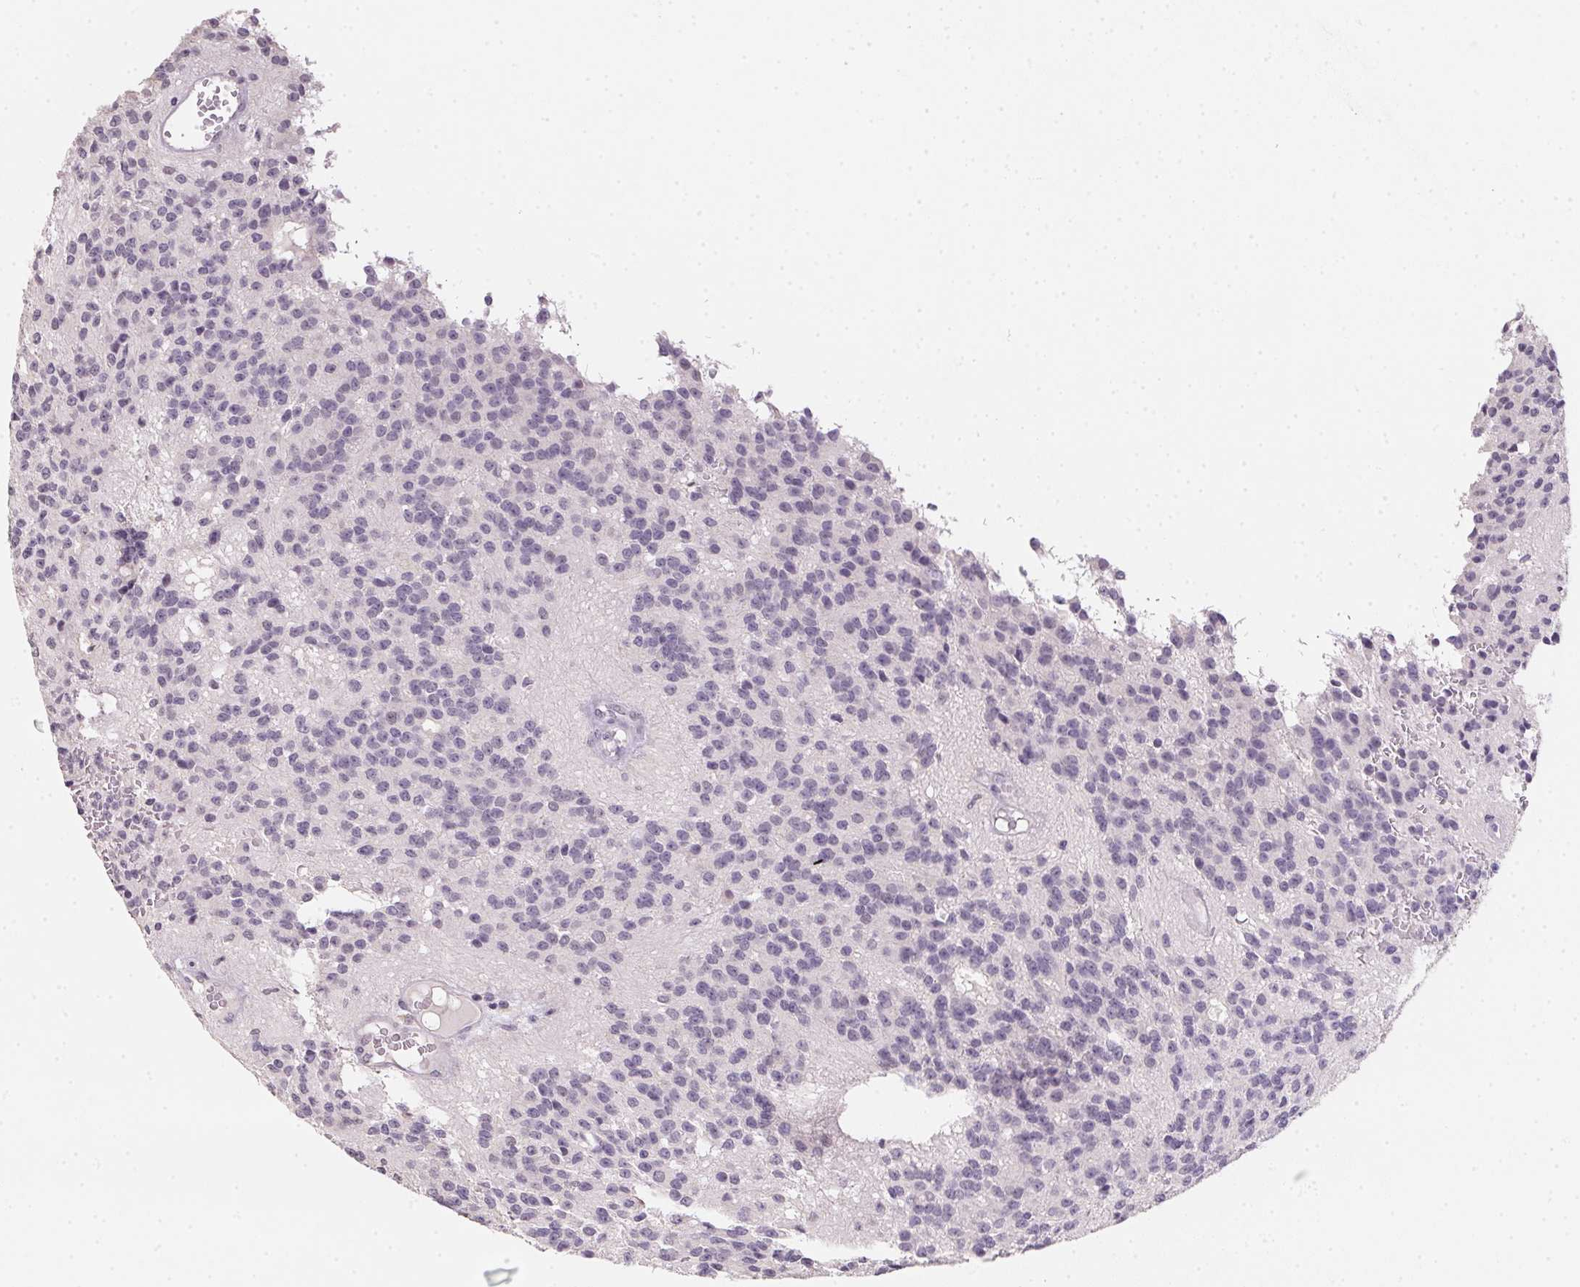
{"staining": {"intensity": "negative", "quantity": "none", "location": "none"}, "tissue": "glioma", "cell_type": "Tumor cells", "image_type": "cancer", "snomed": [{"axis": "morphology", "description": "Glioma, malignant, Low grade"}, {"axis": "topography", "description": "Brain"}], "caption": "Immunohistochemistry micrograph of human low-grade glioma (malignant) stained for a protein (brown), which shows no positivity in tumor cells.", "gene": "SLC6A18", "patient": {"sex": "male", "age": 31}}